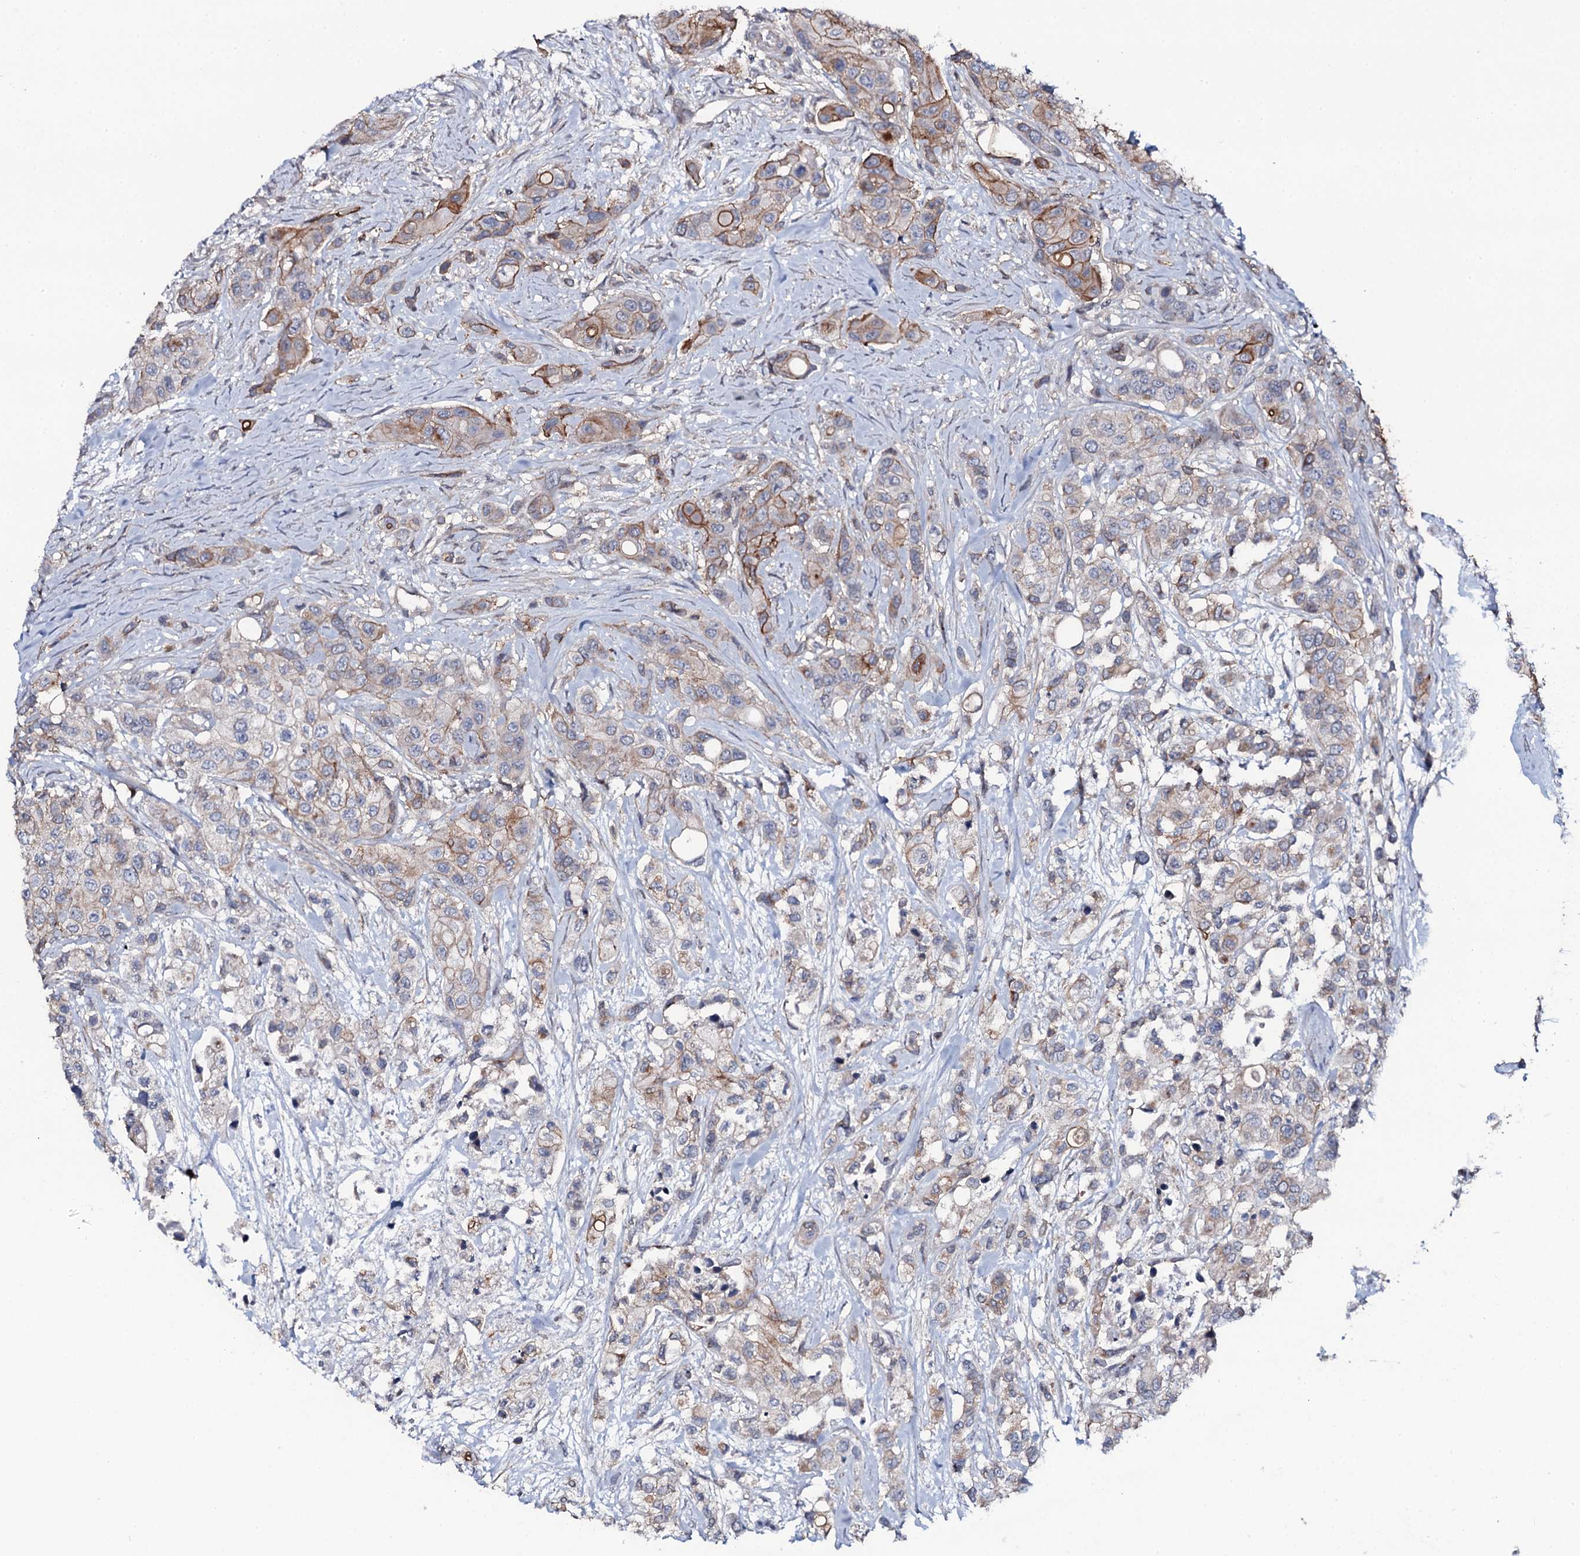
{"staining": {"intensity": "moderate", "quantity": "25%-75%", "location": "cytoplasmic/membranous"}, "tissue": "urothelial cancer", "cell_type": "Tumor cells", "image_type": "cancer", "snomed": [{"axis": "morphology", "description": "Normal tissue, NOS"}, {"axis": "morphology", "description": "Urothelial carcinoma, High grade"}, {"axis": "topography", "description": "Vascular tissue"}, {"axis": "topography", "description": "Urinary bladder"}], "caption": "High-power microscopy captured an IHC histopathology image of urothelial cancer, revealing moderate cytoplasmic/membranous positivity in about 25%-75% of tumor cells. The staining was performed using DAB, with brown indicating positive protein expression. Nuclei are stained blue with hematoxylin.", "gene": "SNAP23", "patient": {"sex": "female", "age": 56}}